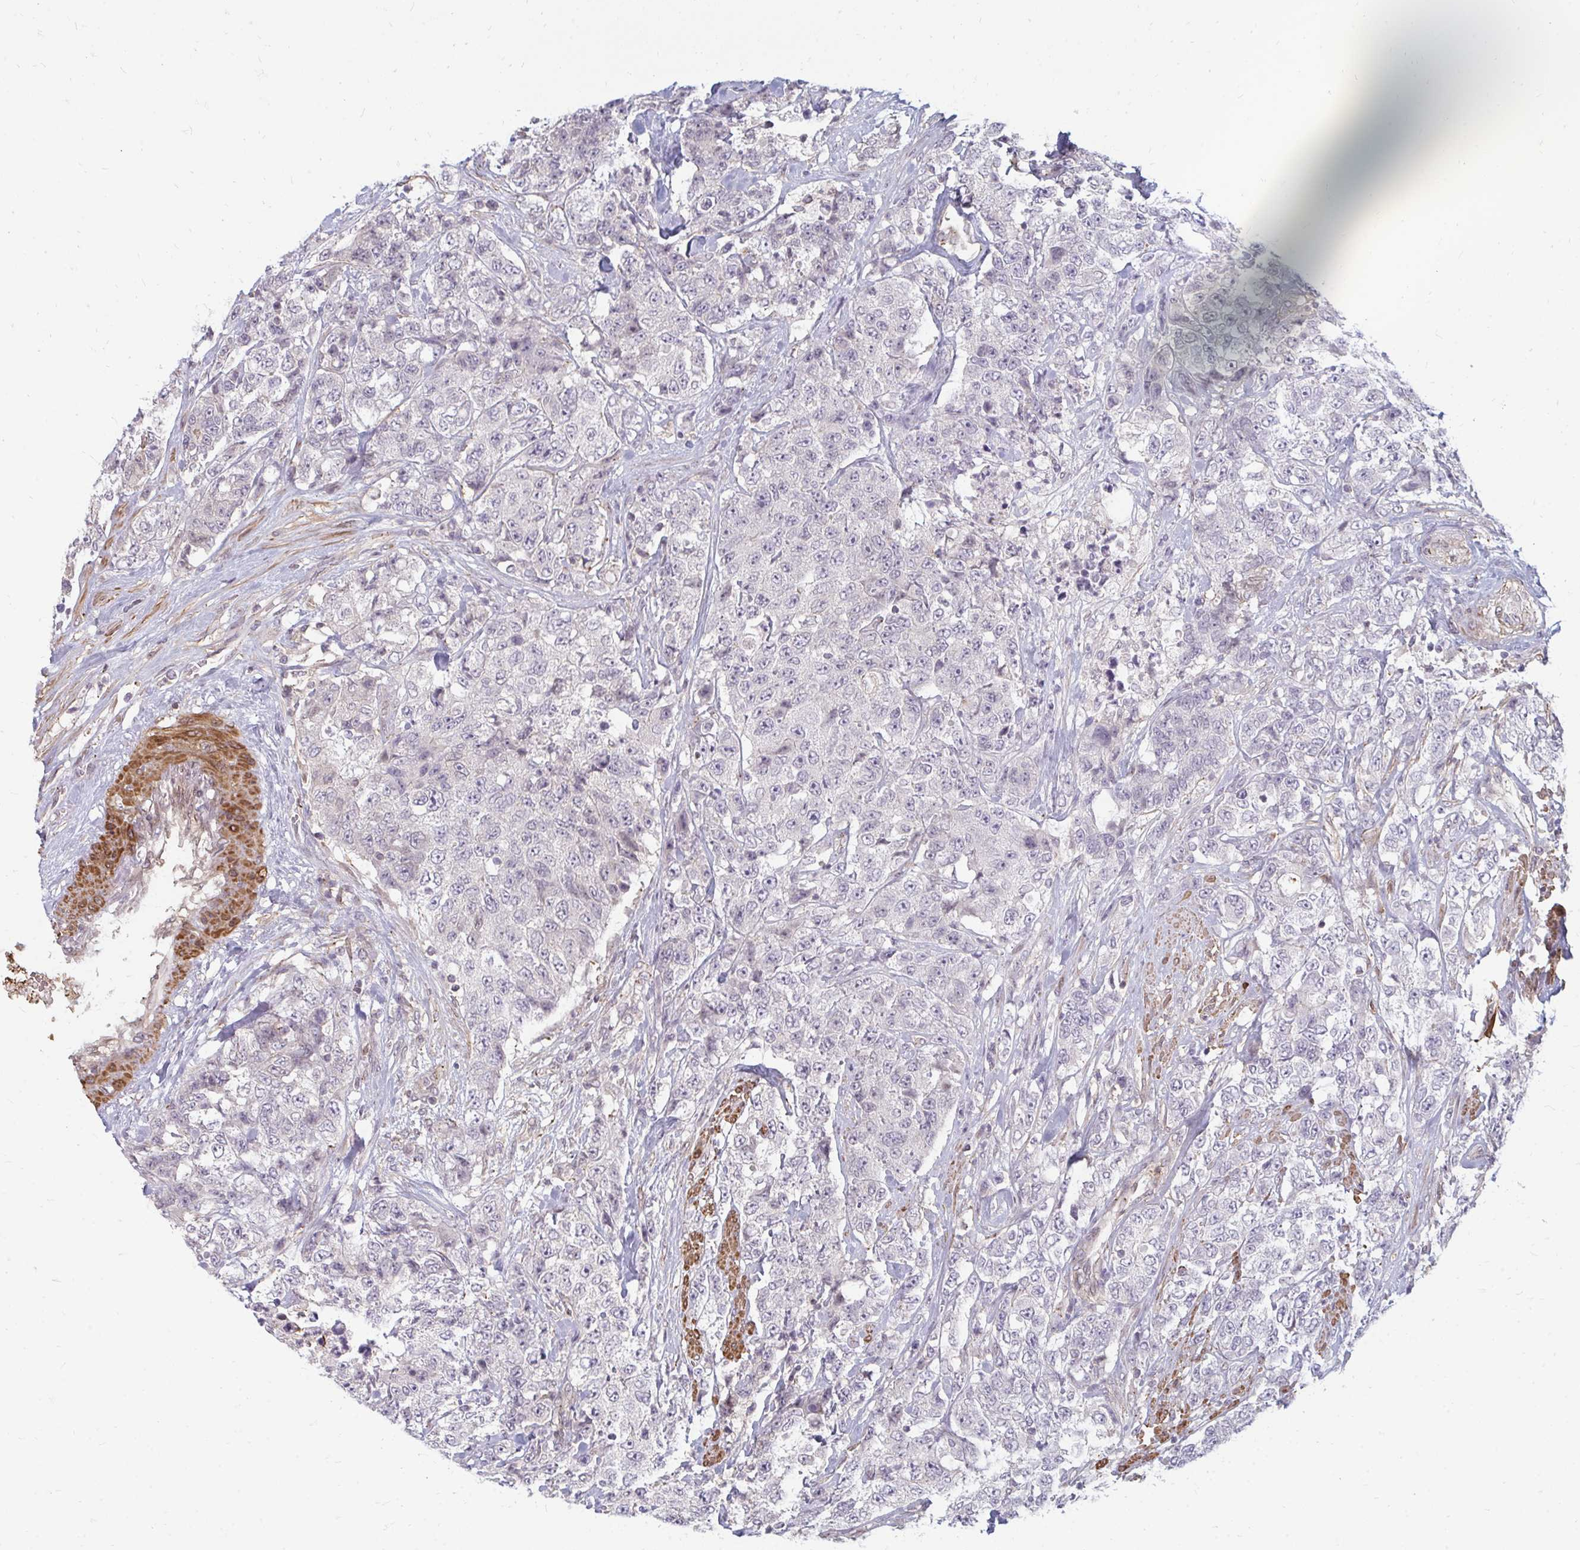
{"staining": {"intensity": "negative", "quantity": "none", "location": "none"}, "tissue": "urothelial cancer", "cell_type": "Tumor cells", "image_type": "cancer", "snomed": [{"axis": "morphology", "description": "Urothelial carcinoma, High grade"}, {"axis": "topography", "description": "Urinary bladder"}], "caption": "Tumor cells show no significant expression in urothelial carcinoma (high-grade).", "gene": "GPC5", "patient": {"sex": "female", "age": 78}}